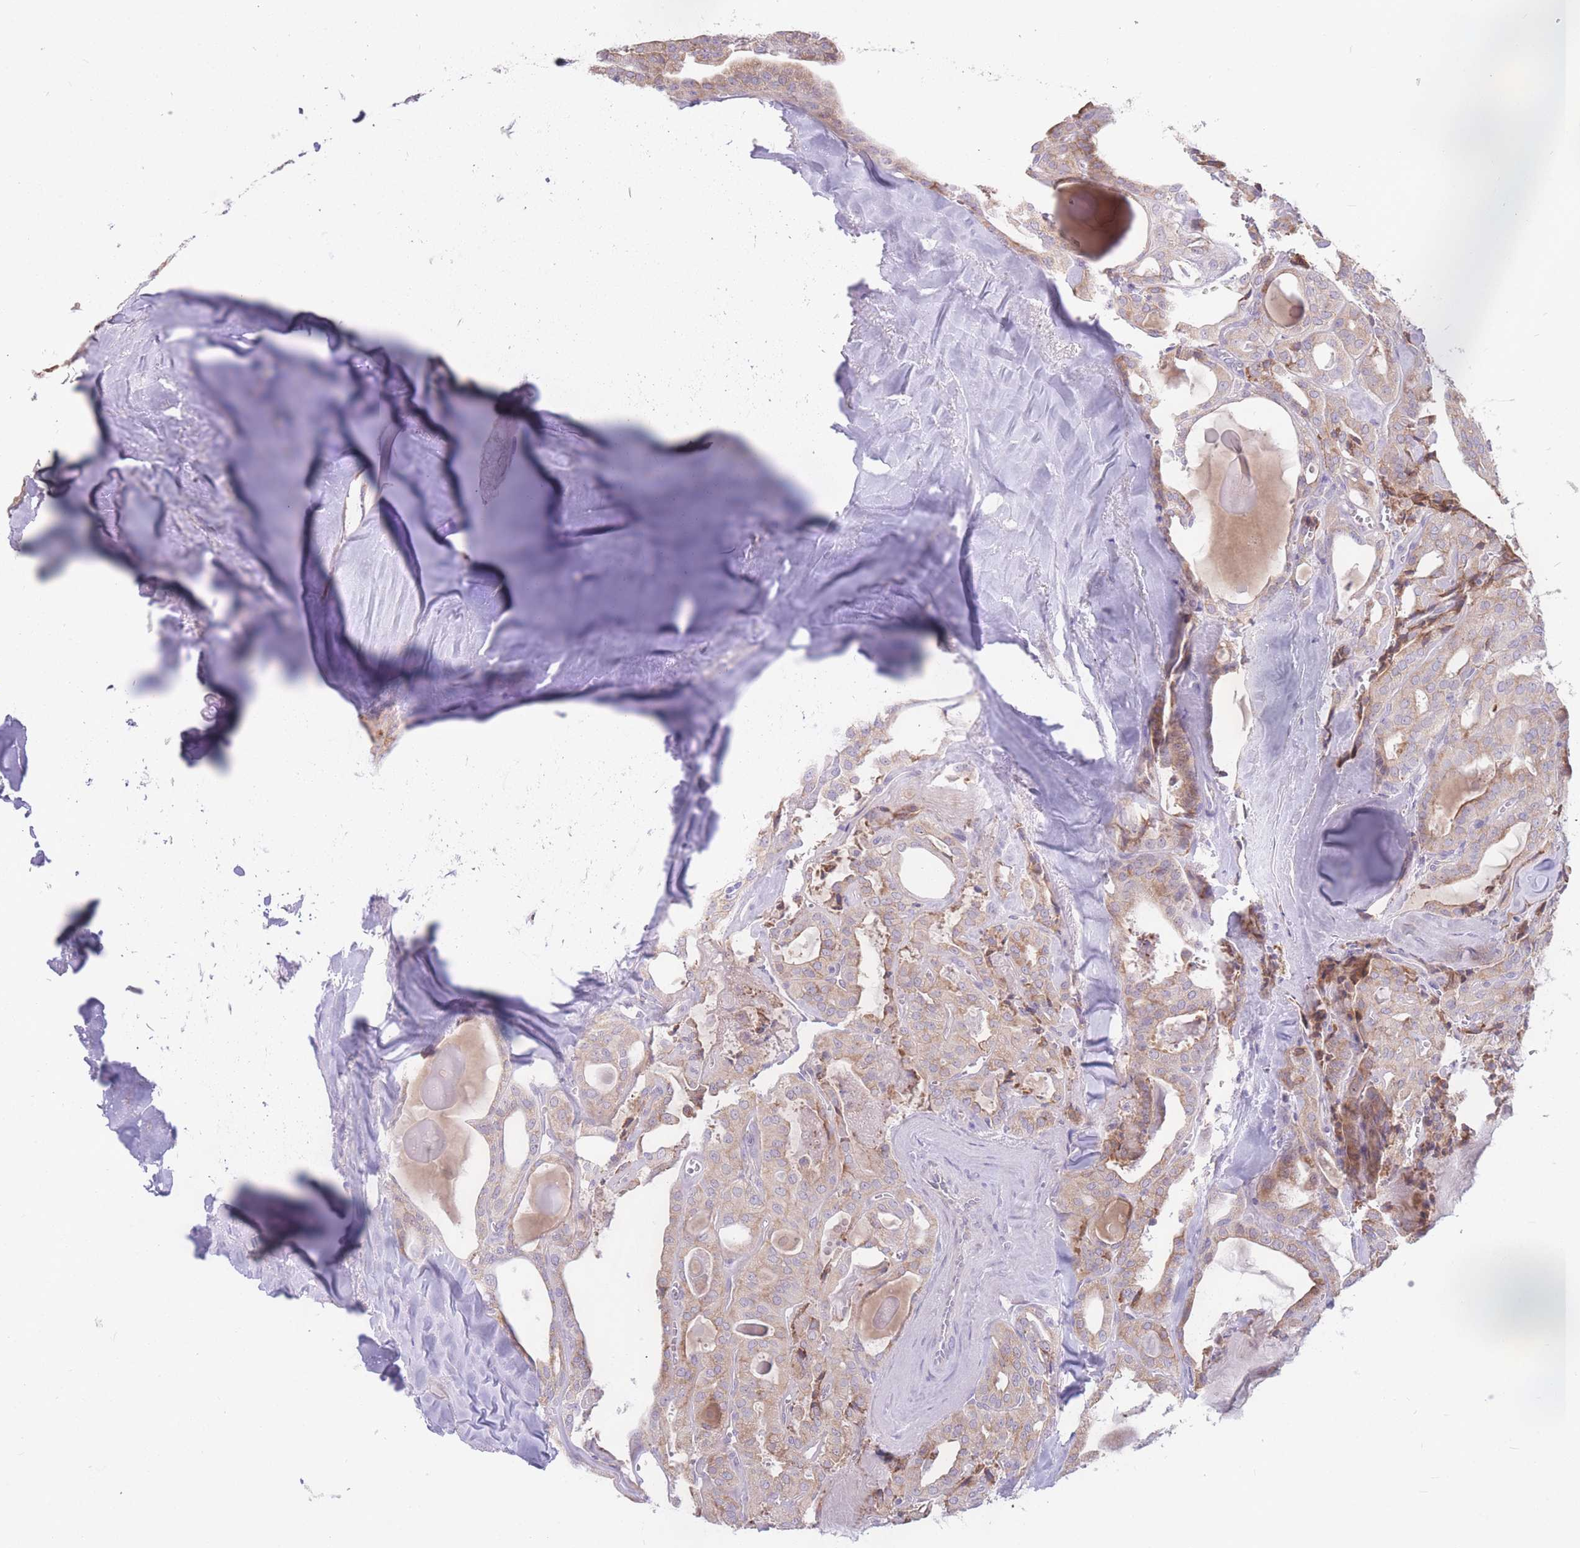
{"staining": {"intensity": "weak", "quantity": ">75%", "location": "cytoplasmic/membranous"}, "tissue": "thyroid cancer", "cell_type": "Tumor cells", "image_type": "cancer", "snomed": [{"axis": "morphology", "description": "Papillary adenocarcinoma, NOS"}, {"axis": "topography", "description": "Thyroid gland"}], "caption": "Brown immunohistochemical staining in human thyroid cancer exhibits weak cytoplasmic/membranous expression in approximately >75% of tumor cells. The staining was performed using DAB, with brown indicating positive protein expression. Nuclei are stained blue with hematoxylin.", "gene": "TRAPPC5", "patient": {"sex": "male", "age": 52}}